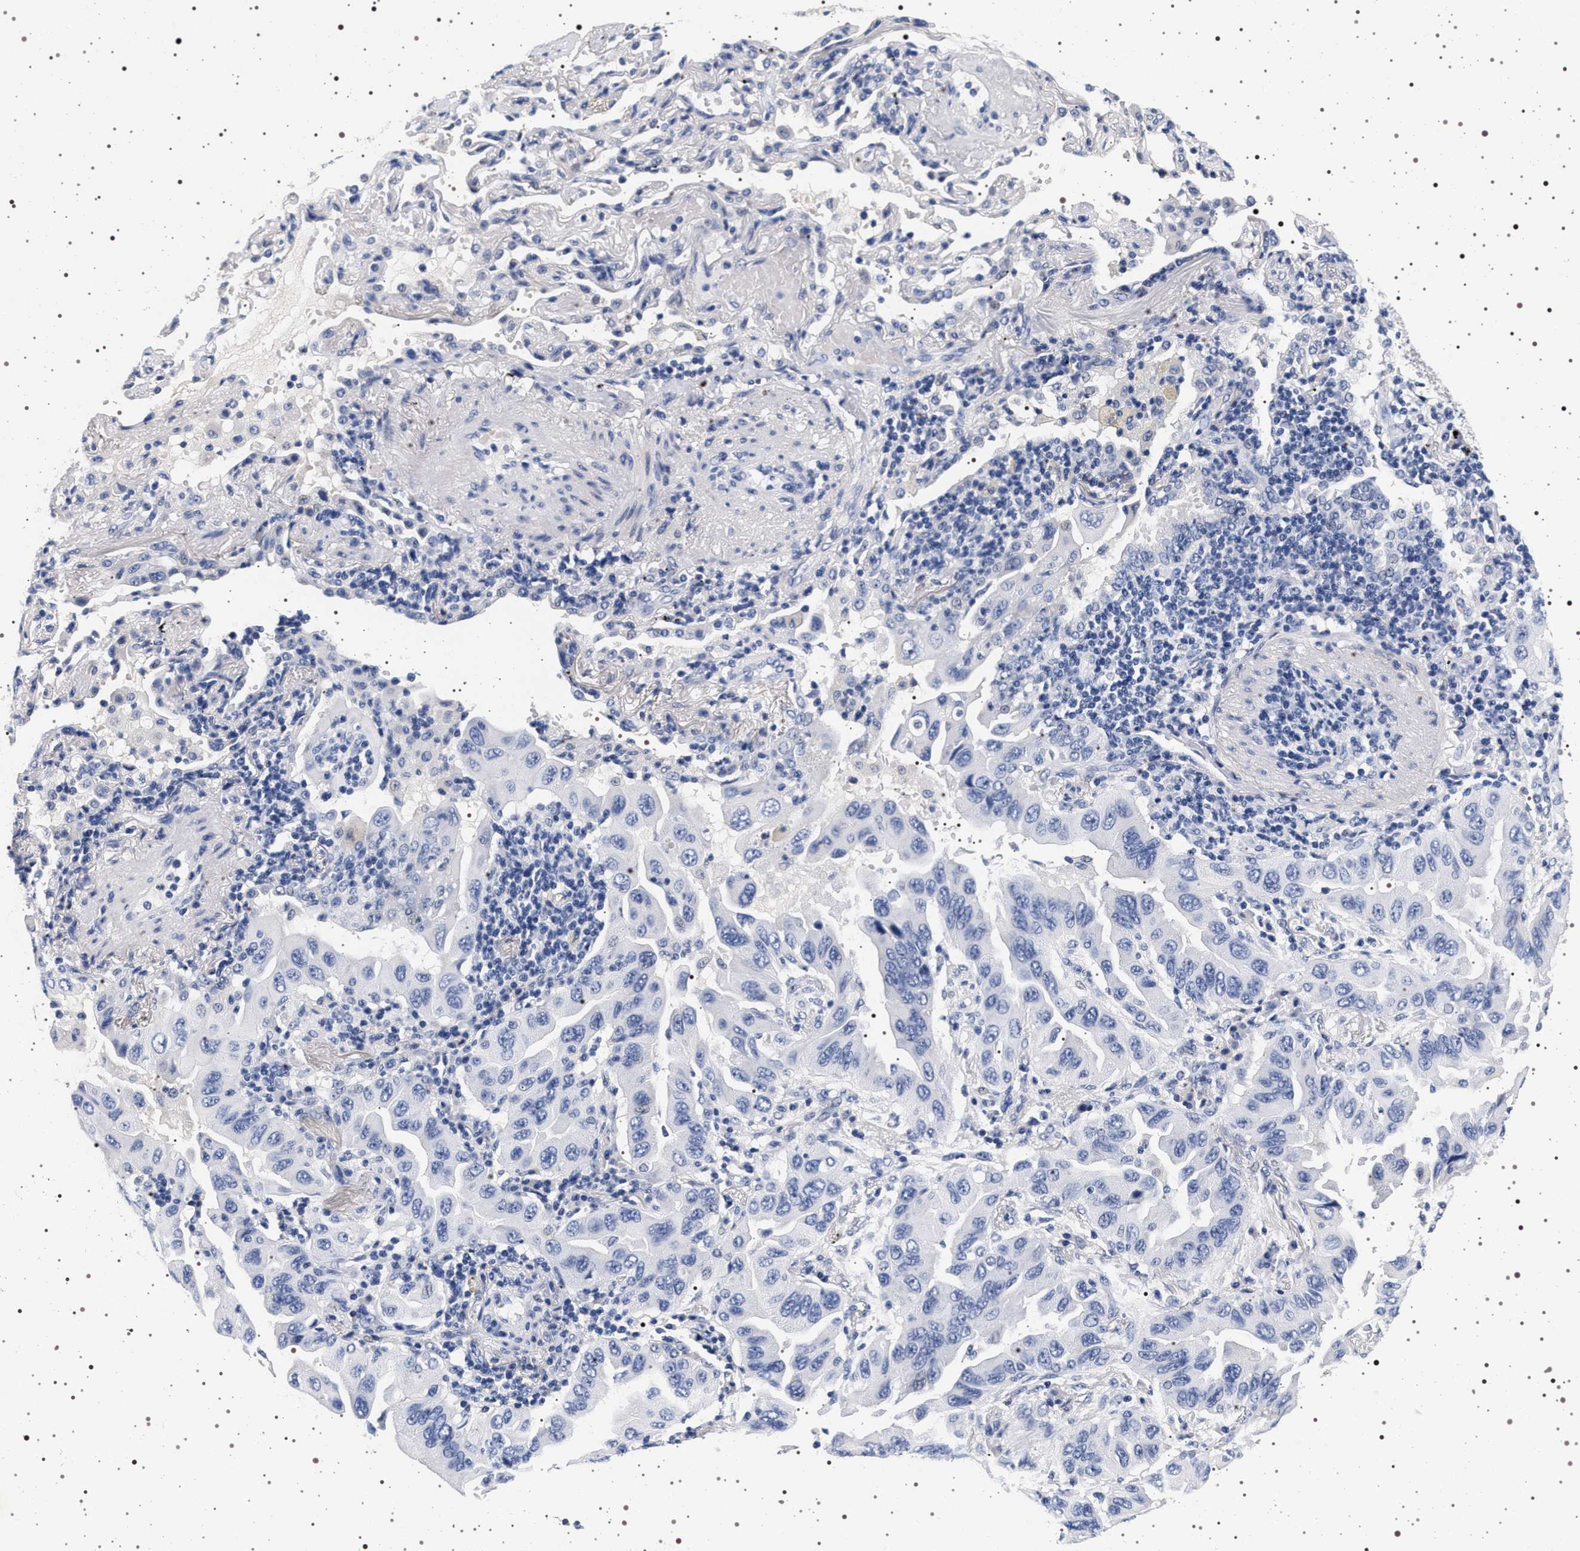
{"staining": {"intensity": "negative", "quantity": "none", "location": "none"}, "tissue": "lung cancer", "cell_type": "Tumor cells", "image_type": "cancer", "snomed": [{"axis": "morphology", "description": "Adenocarcinoma, NOS"}, {"axis": "topography", "description": "Lung"}], "caption": "Immunohistochemistry of human adenocarcinoma (lung) displays no positivity in tumor cells.", "gene": "MAPK10", "patient": {"sex": "female", "age": 65}}